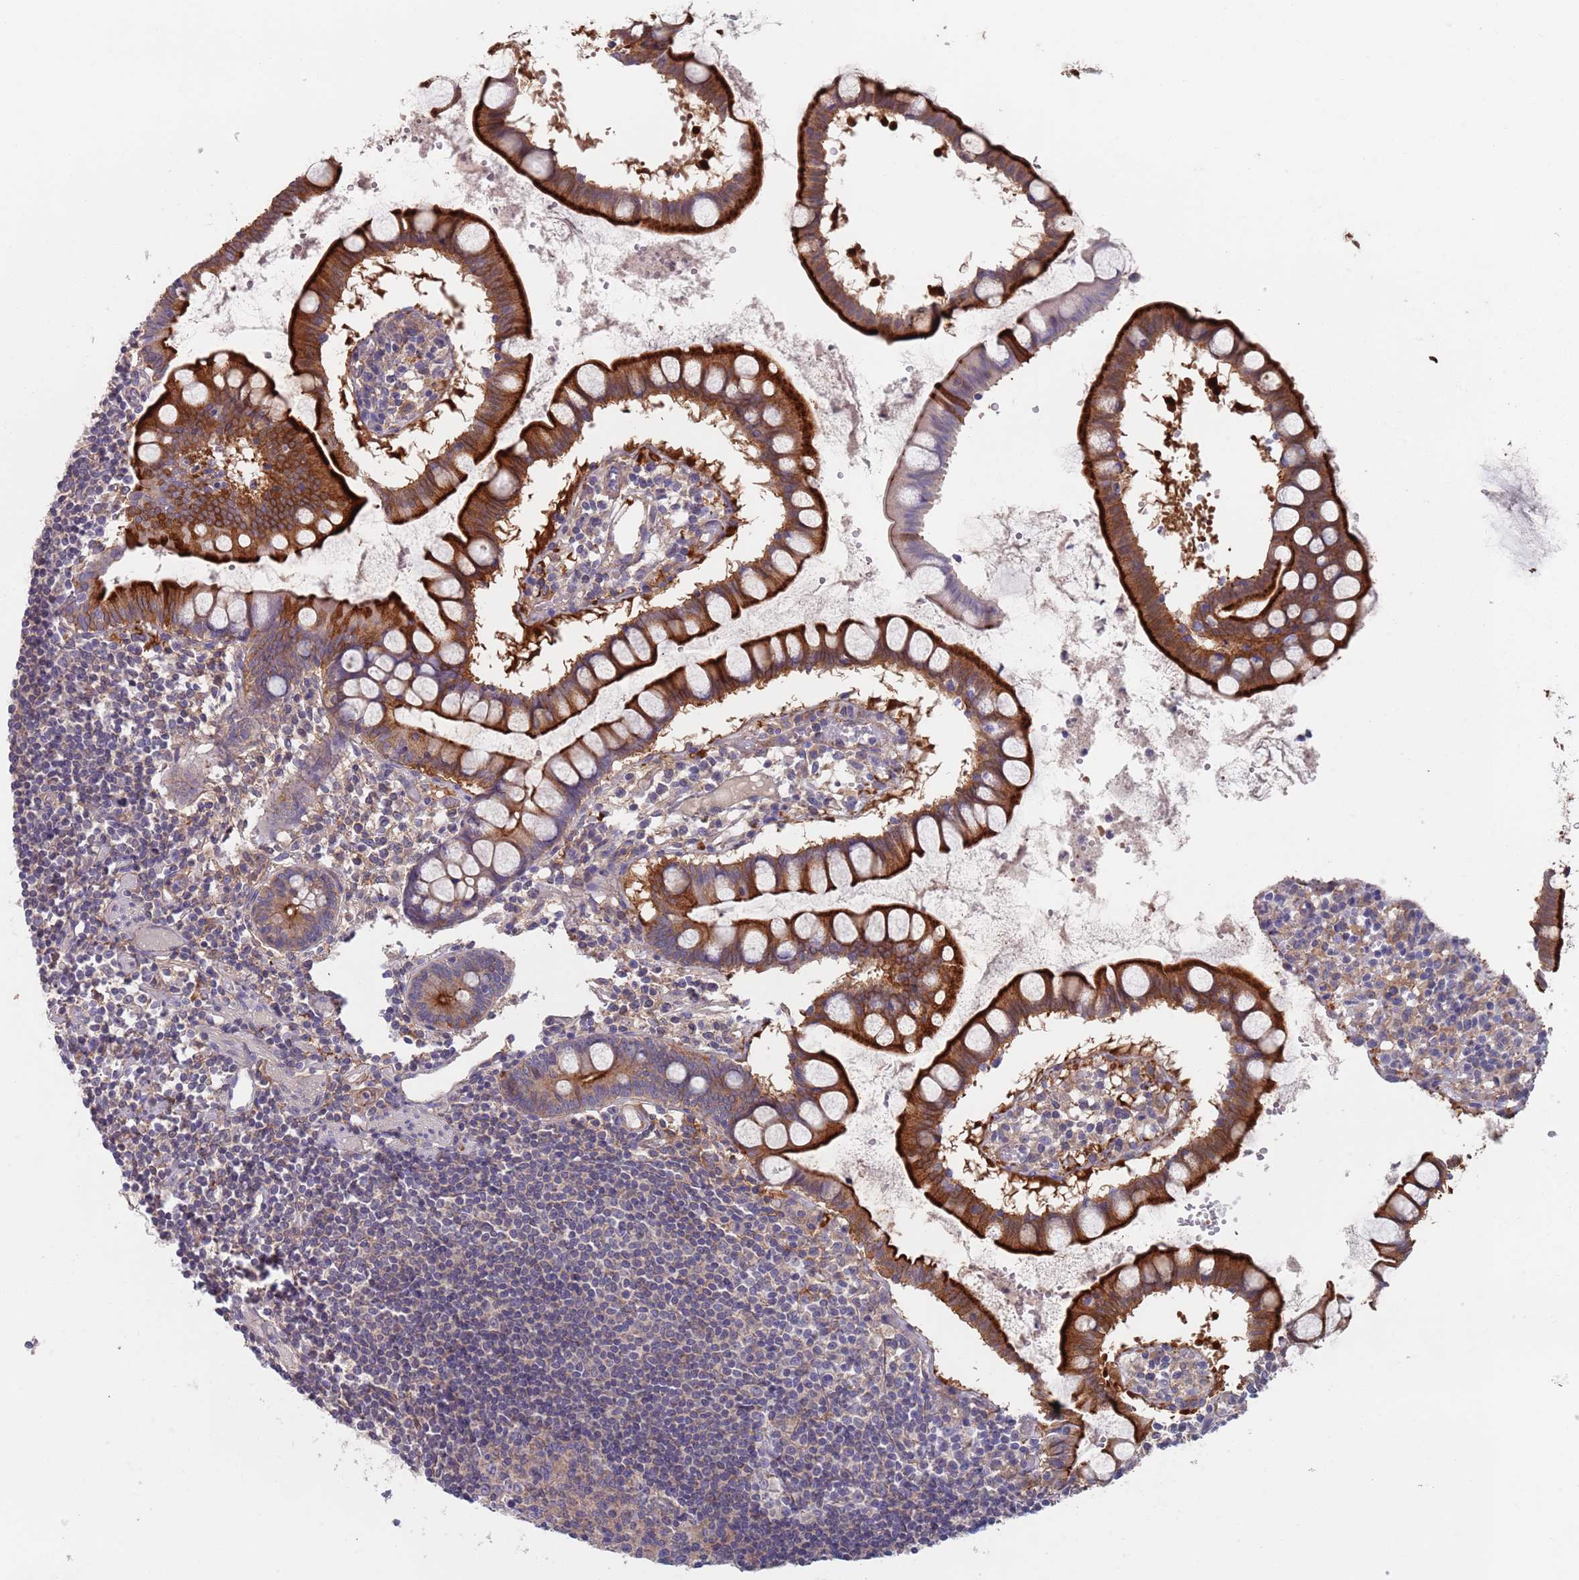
{"staining": {"intensity": "weak", "quantity": ">75%", "location": "cytoplasmic/membranous"}, "tissue": "colon", "cell_type": "Endothelial cells", "image_type": "normal", "snomed": [{"axis": "morphology", "description": "Normal tissue, NOS"}, {"axis": "morphology", "description": "Adenocarcinoma, NOS"}, {"axis": "topography", "description": "Colon"}], "caption": "DAB (3,3'-diaminobenzidine) immunohistochemical staining of benign colon shows weak cytoplasmic/membranous protein expression in about >75% of endothelial cells. The protein is stained brown, and the nuclei are stained in blue (DAB IHC with brightfield microscopy, high magnification).", "gene": "APPL2", "patient": {"sex": "female", "age": 55}}